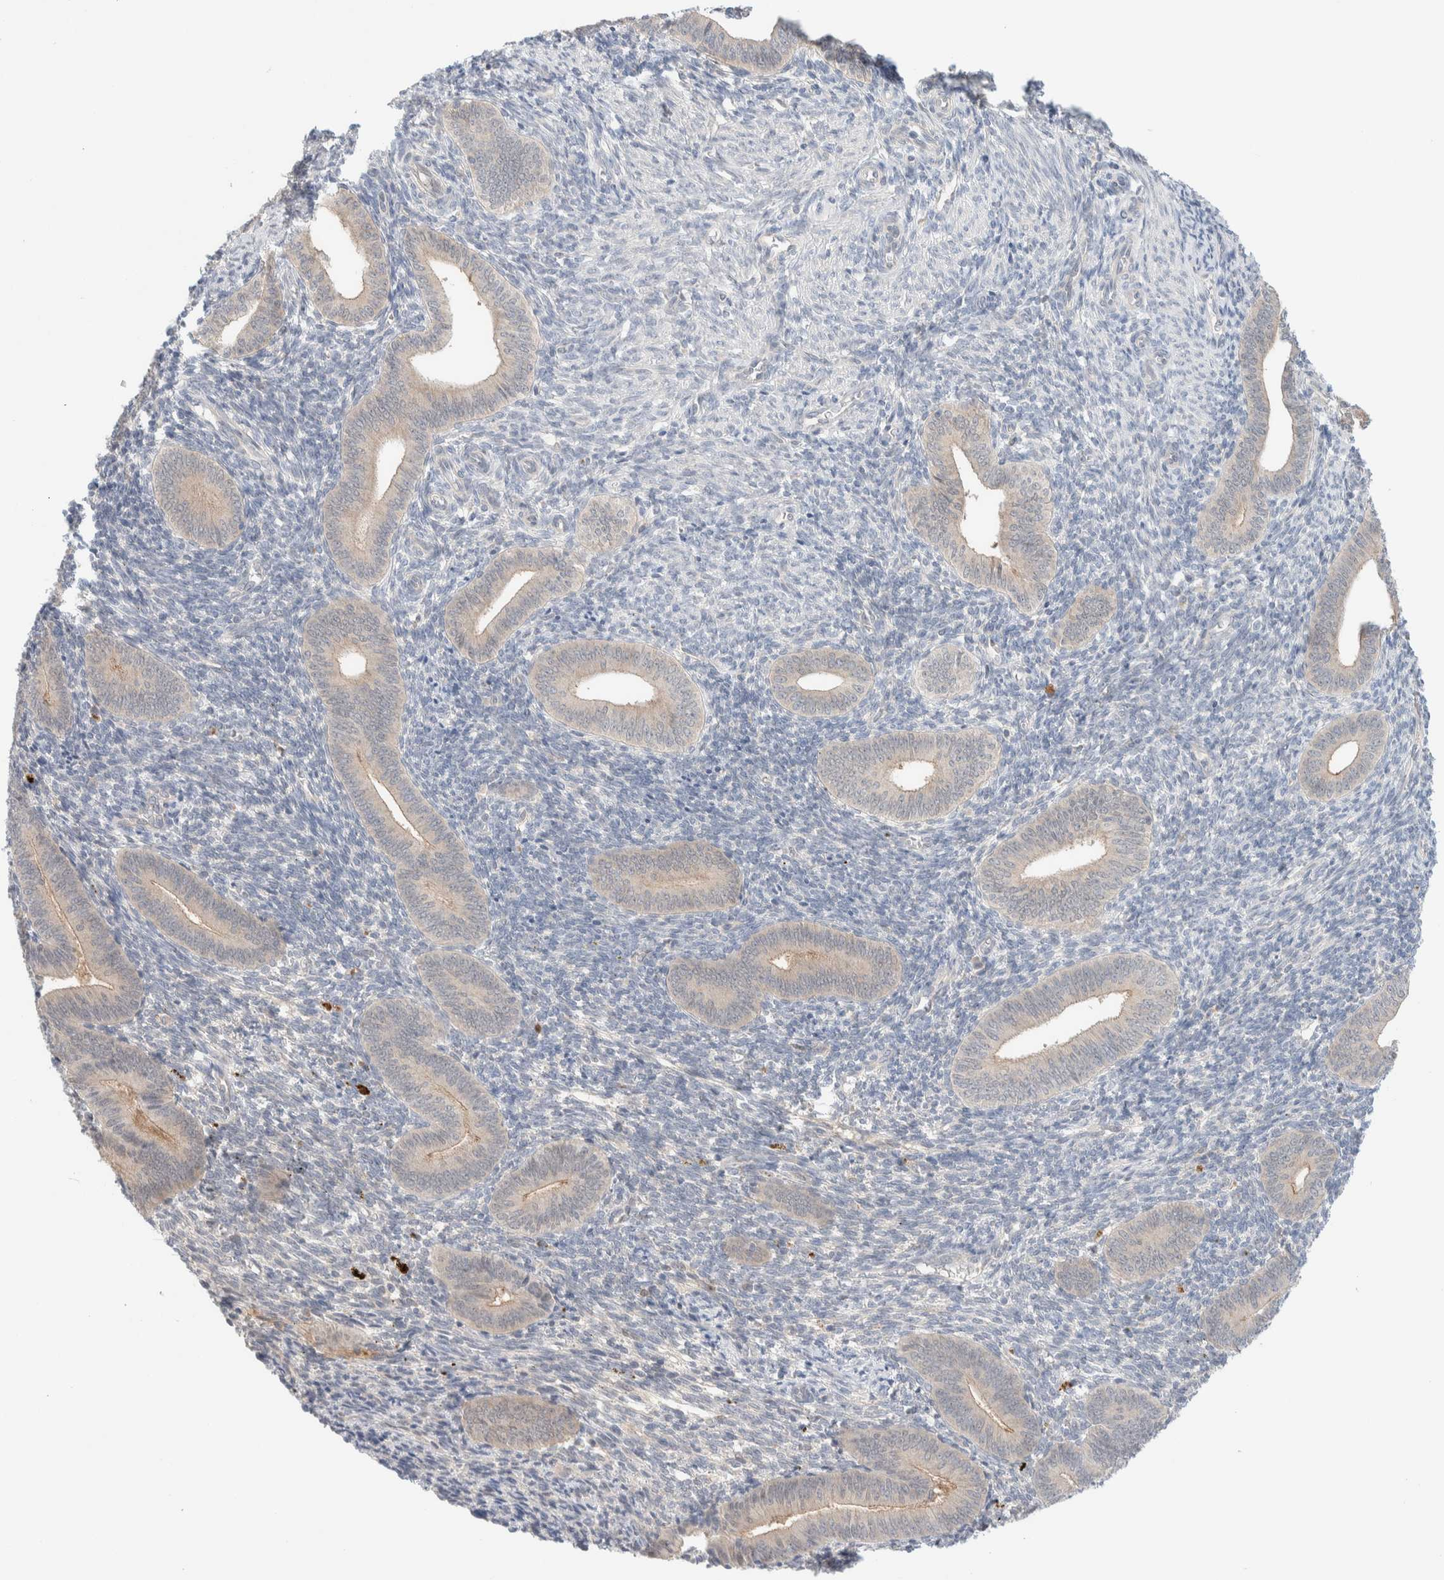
{"staining": {"intensity": "negative", "quantity": "none", "location": "none"}, "tissue": "endometrium", "cell_type": "Cells in endometrial stroma", "image_type": "normal", "snomed": [{"axis": "morphology", "description": "Normal tissue, NOS"}, {"axis": "topography", "description": "Uterus"}, {"axis": "topography", "description": "Endometrium"}], "caption": "High power microscopy image of an immunohistochemistry (IHC) micrograph of unremarkable endometrium, revealing no significant staining in cells in endometrial stroma.", "gene": "CHKA", "patient": {"sex": "female", "age": 33}}